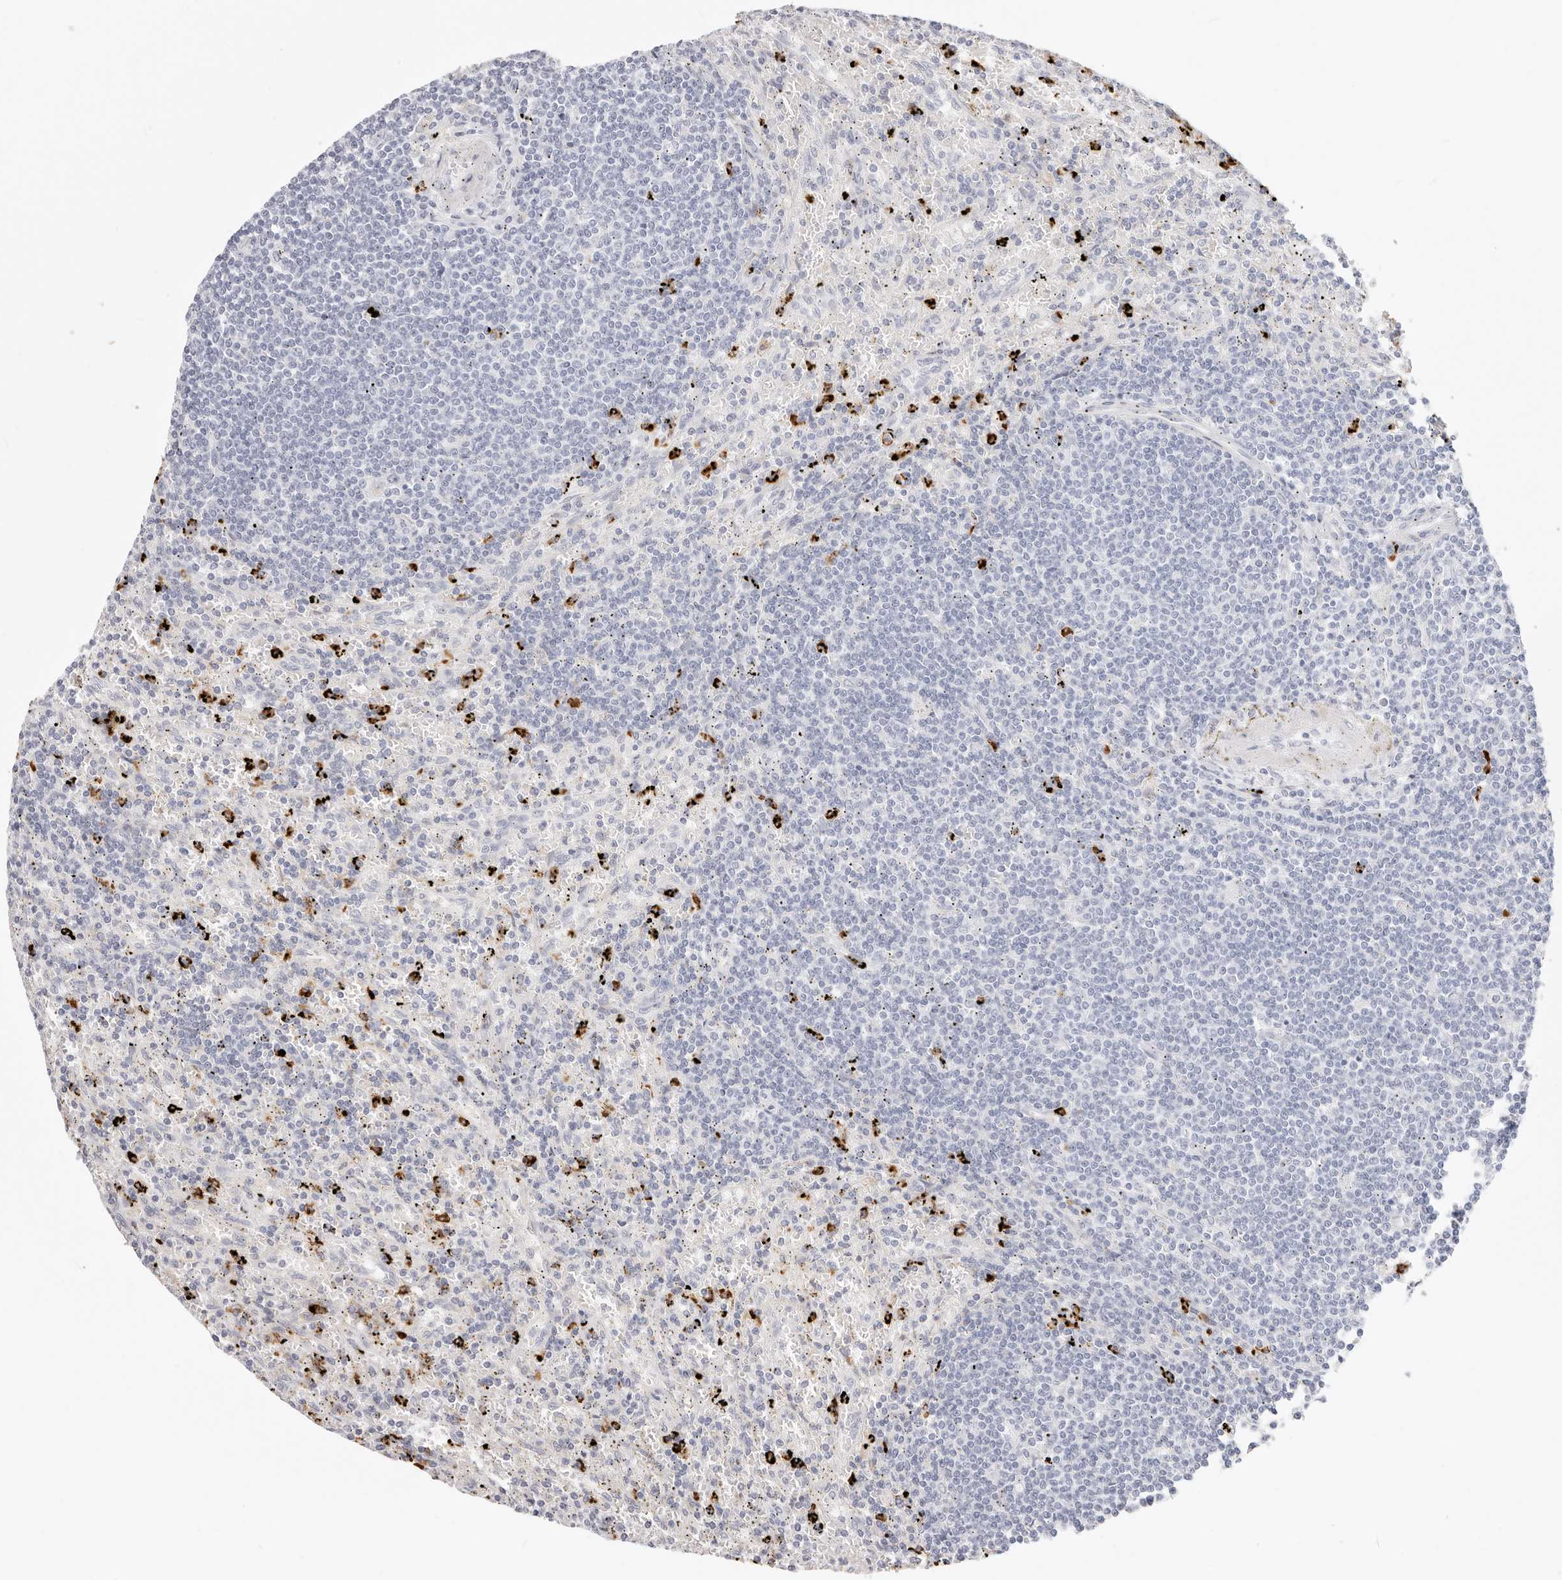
{"staining": {"intensity": "negative", "quantity": "none", "location": "none"}, "tissue": "lymphoma", "cell_type": "Tumor cells", "image_type": "cancer", "snomed": [{"axis": "morphology", "description": "Malignant lymphoma, non-Hodgkin's type, Low grade"}, {"axis": "topography", "description": "Spleen"}], "caption": "IHC photomicrograph of human low-grade malignant lymphoma, non-Hodgkin's type stained for a protein (brown), which shows no expression in tumor cells.", "gene": "CAMP", "patient": {"sex": "male", "age": 76}}